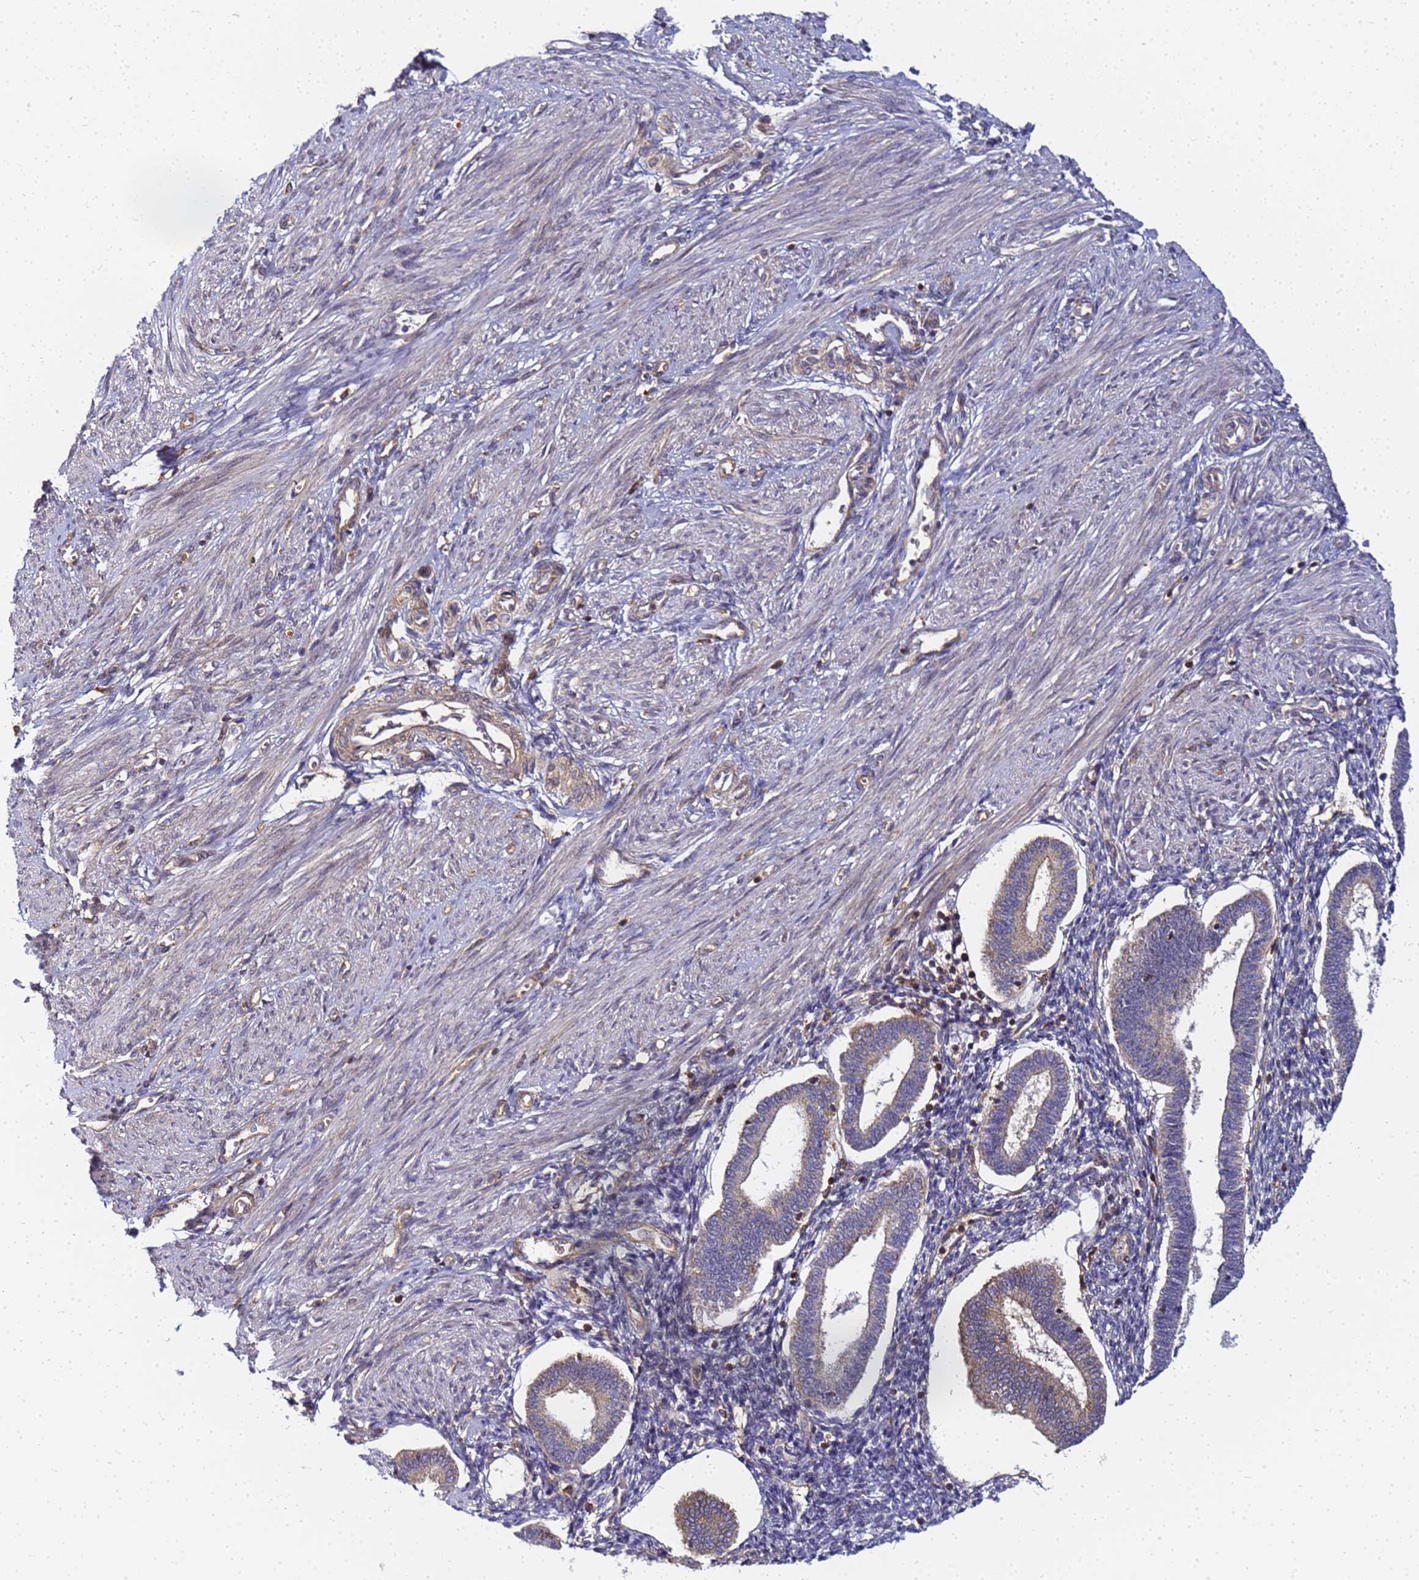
{"staining": {"intensity": "negative", "quantity": "none", "location": "none"}, "tissue": "endometrium", "cell_type": "Cells in endometrial stroma", "image_type": "normal", "snomed": [{"axis": "morphology", "description": "Normal tissue, NOS"}, {"axis": "topography", "description": "Endometrium"}], "caption": "High power microscopy image of an immunohistochemistry (IHC) histopathology image of normal endometrium, revealing no significant staining in cells in endometrial stroma.", "gene": "CHM", "patient": {"sex": "female", "age": 24}}